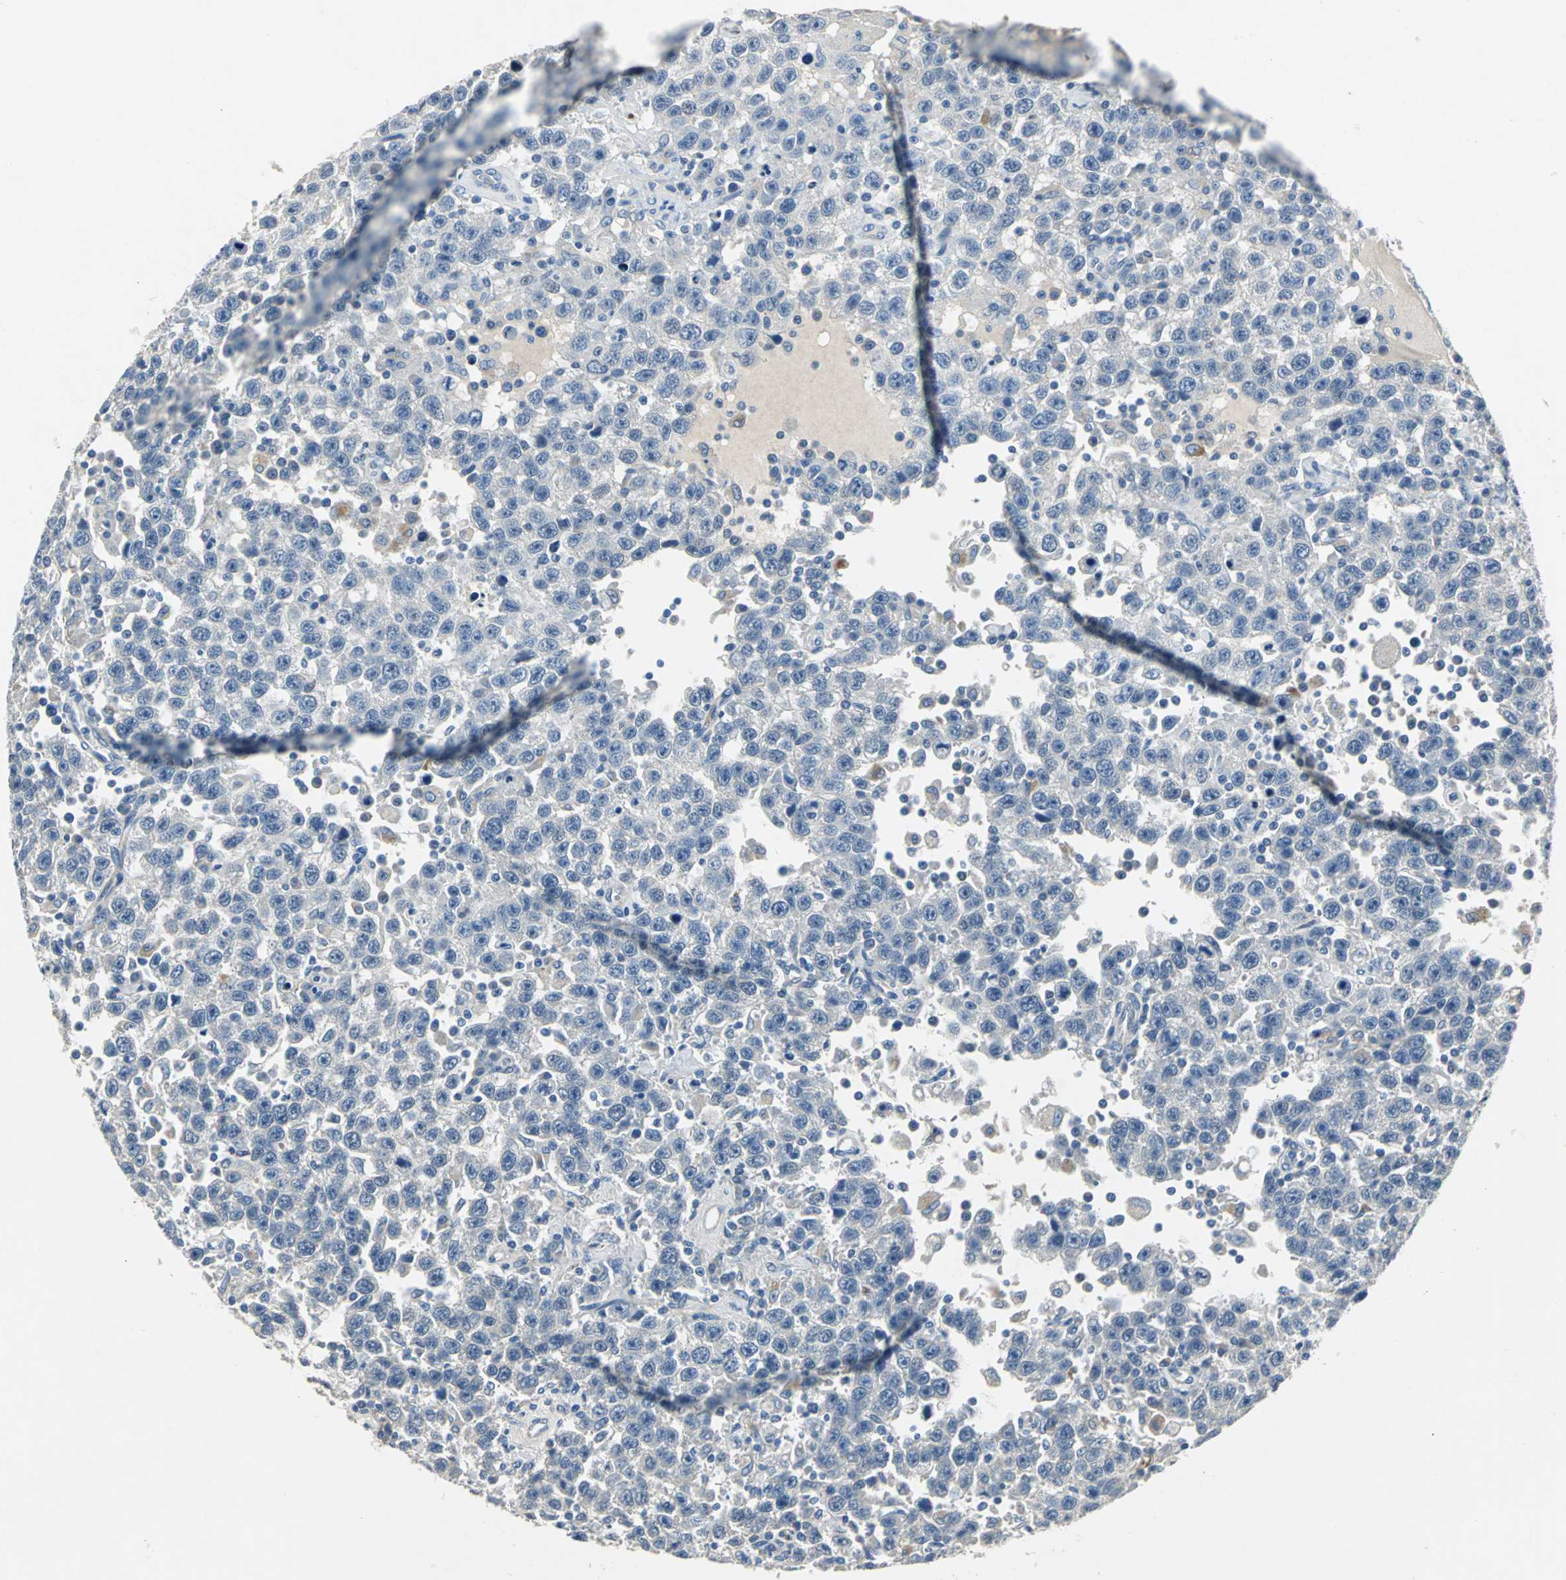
{"staining": {"intensity": "negative", "quantity": "none", "location": "none"}, "tissue": "testis cancer", "cell_type": "Tumor cells", "image_type": "cancer", "snomed": [{"axis": "morphology", "description": "Seminoma, NOS"}, {"axis": "topography", "description": "Testis"}], "caption": "A histopathology image of testis cancer stained for a protein reveals no brown staining in tumor cells.", "gene": "EFNB3", "patient": {"sex": "male", "age": 41}}